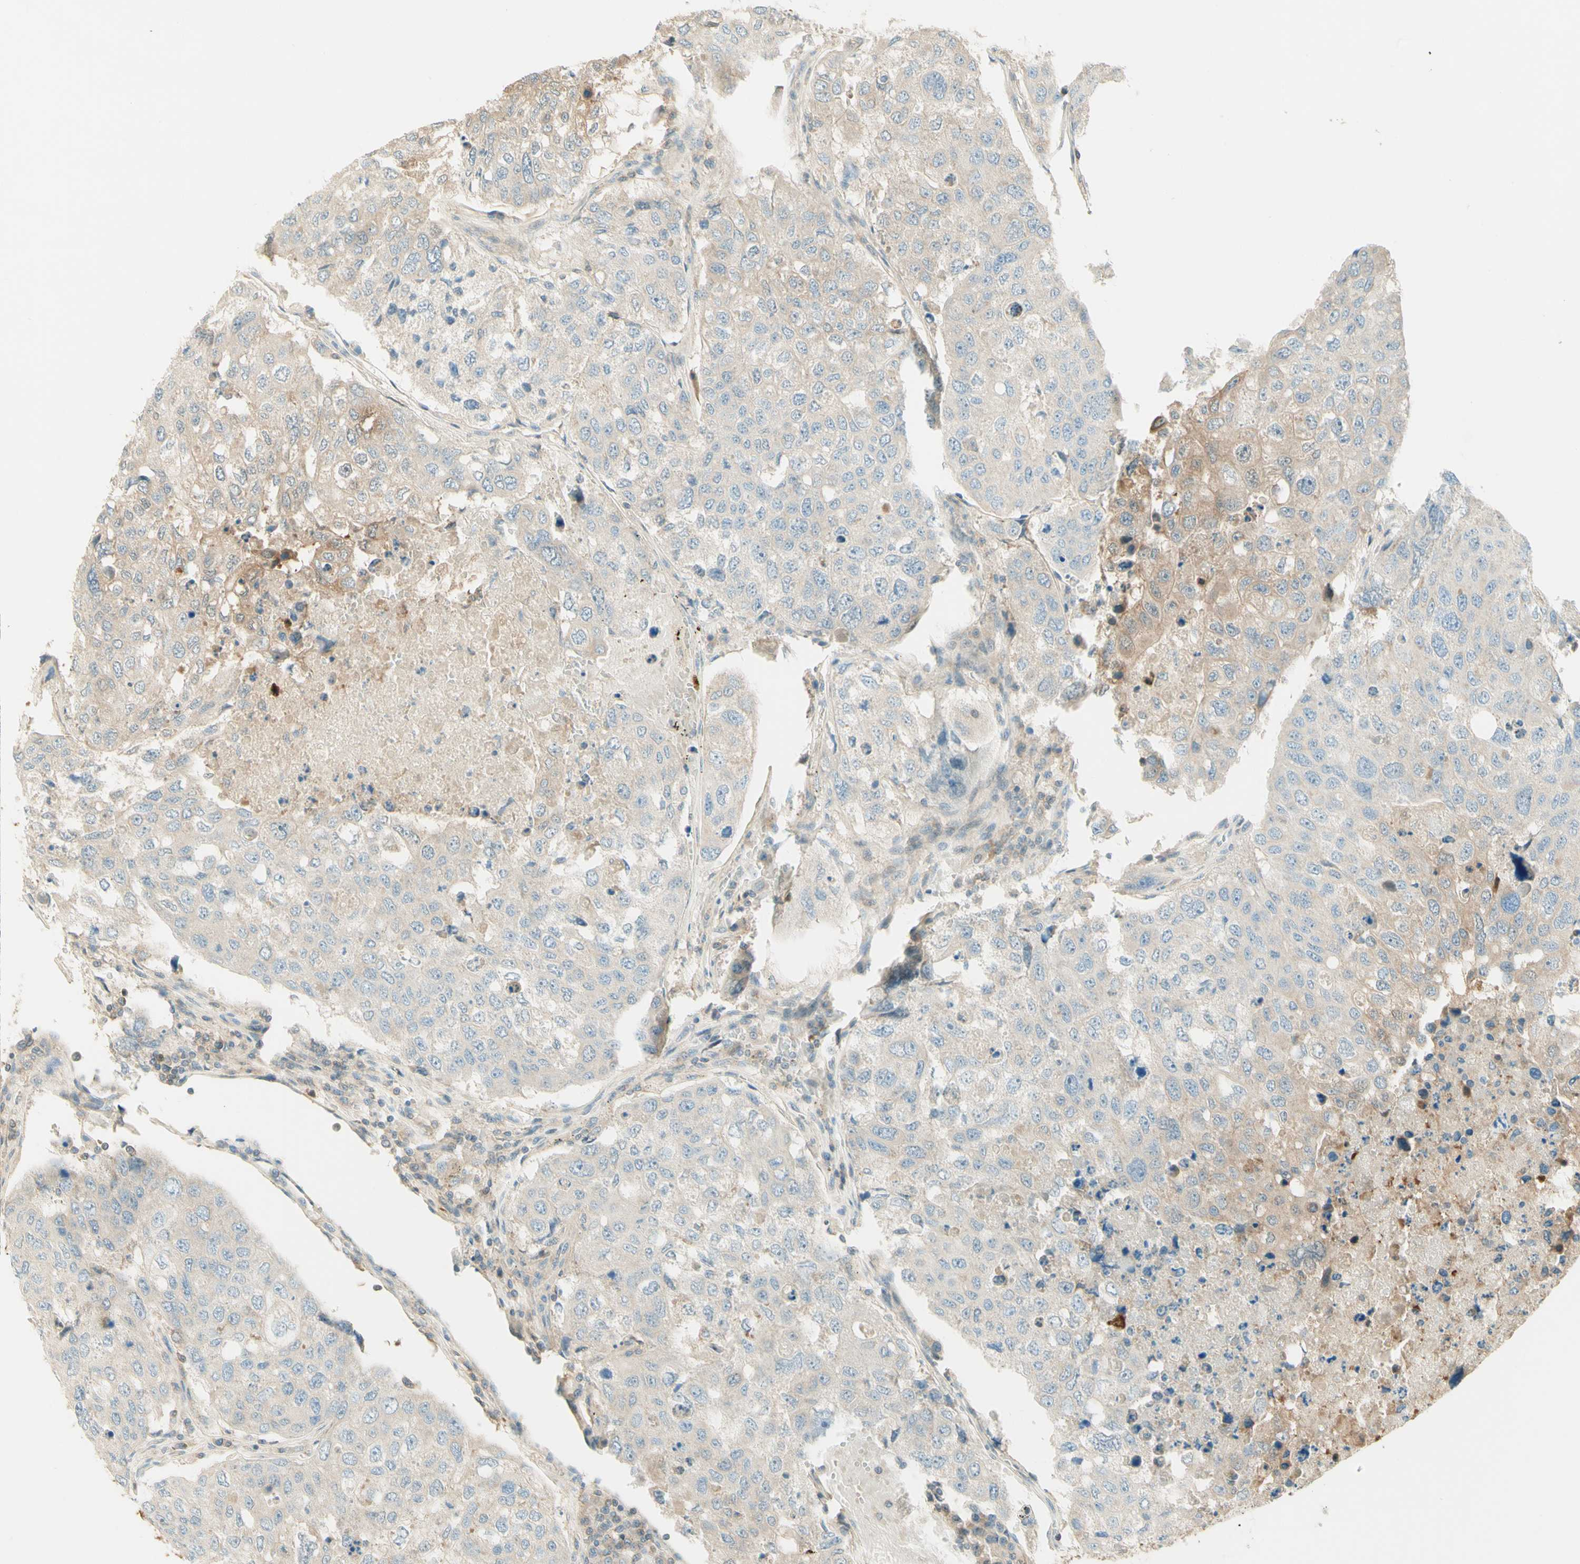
{"staining": {"intensity": "weak", "quantity": "25%-75%", "location": "cytoplasmic/membranous"}, "tissue": "urothelial cancer", "cell_type": "Tumor cells", "image_type": "cancer", "snomed": [{"axis": "morphology", "description": "Urothelial carcinoma, High grade"}, {"axis": "topography", "description": "Lymph node"}, {"axis": "topography", "description": "Urinary bladder"}], "caption": "DAB (3,3'-diaminobenzidine) immunohistochemical staining of human urothelial cancer displays weak cytoplasmic/membranous protein staining in approximately 25%-75% of tumor cells.", "gene": "PROM1", "patient": {"sex": "male", "age": 51}}